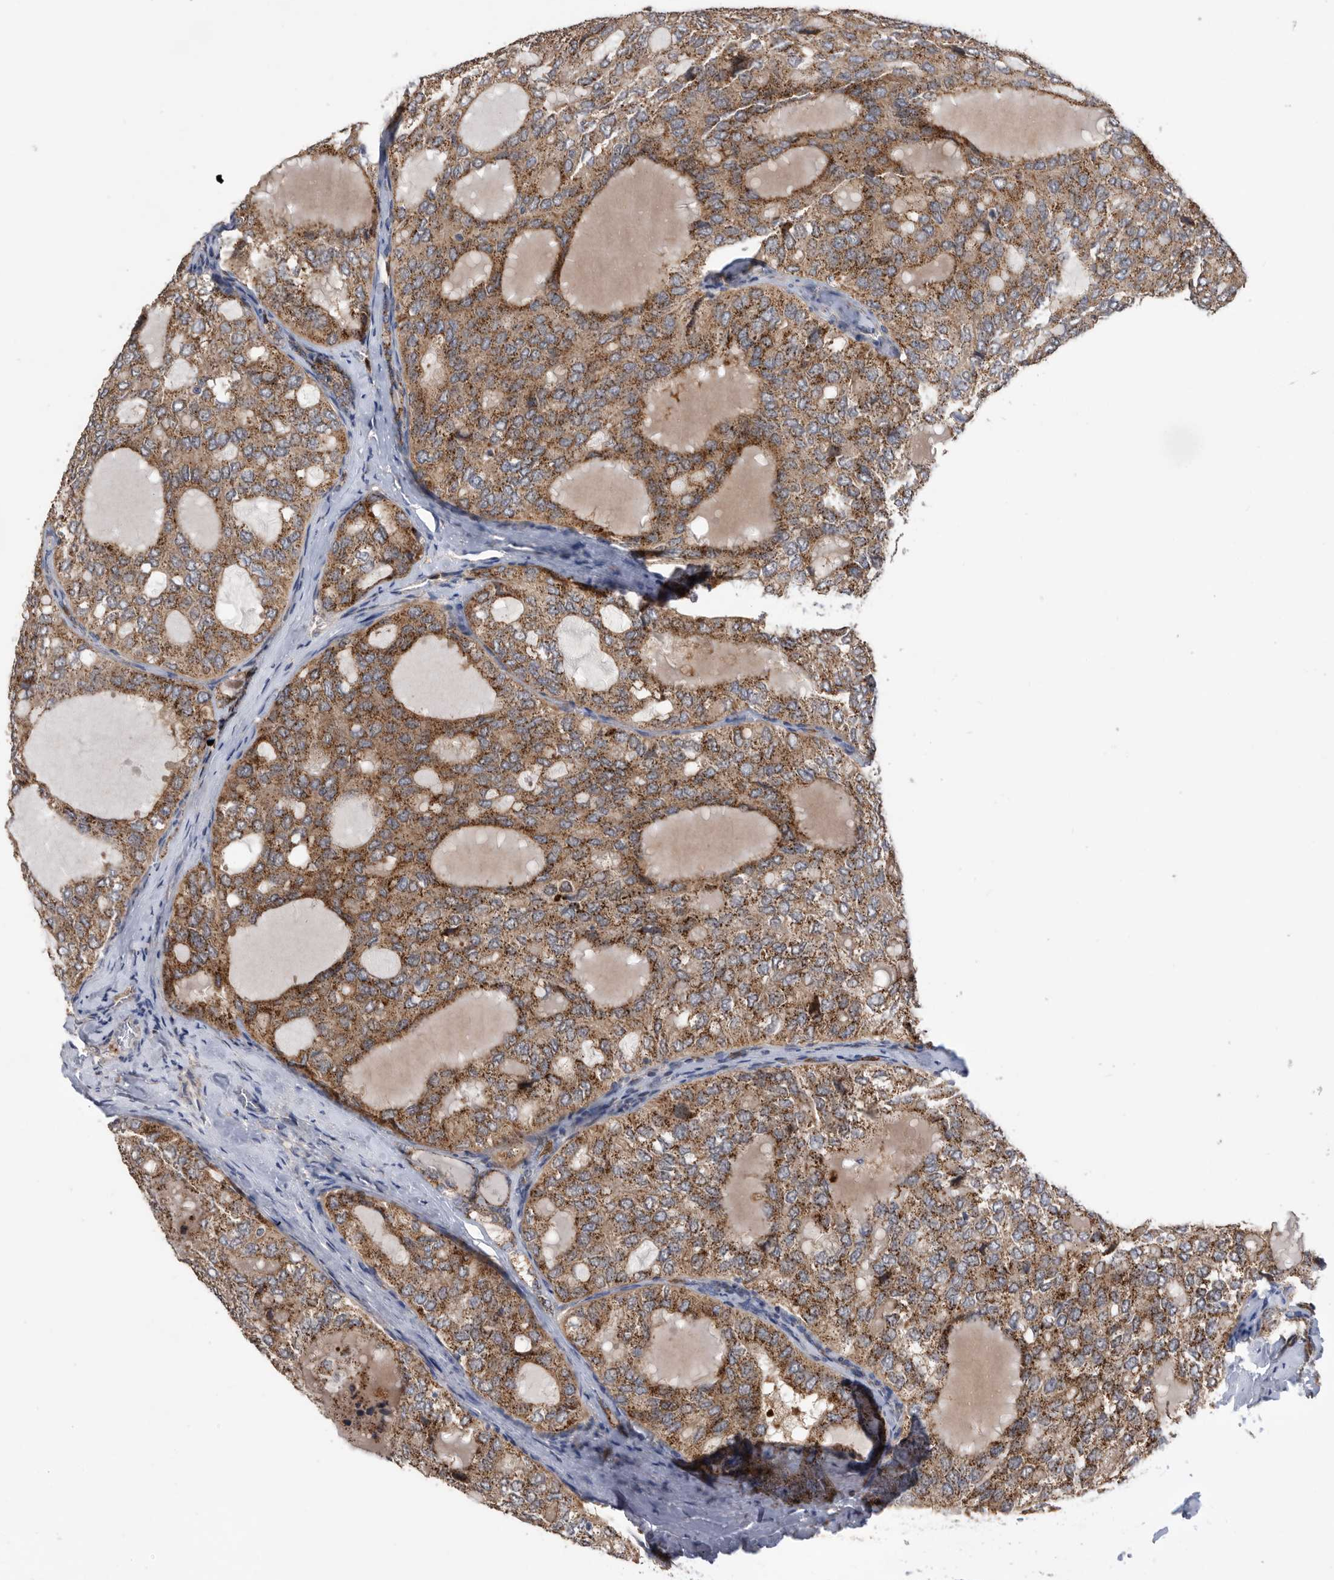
{"staining": {"intensity": "moderate", "quantity": ">75%", "location": "cytoplasmic/membranous"}, "tissue": "thyroid cancer", "cell_type": "Tumor cells", "image_type": "cancer", "snomed": [{"axis": "morphology", "description": "Follicular adenoma carcinoma, NOS"}, {"axis": "topography", "description": "Thyroid gland"}], "caption": "A medium amount of moderate cytoplasmic/membranous staining is seen in about >75% of tumor cells in follicular adenoma carcinoma (thyroid) tissue. (DAB (3,3'-diaminobenzidine) = brown stain, brightfield microscopy at high magnification).", "gene": "CRISPLD2", "patient": {"sex": "male", "age": 75}}